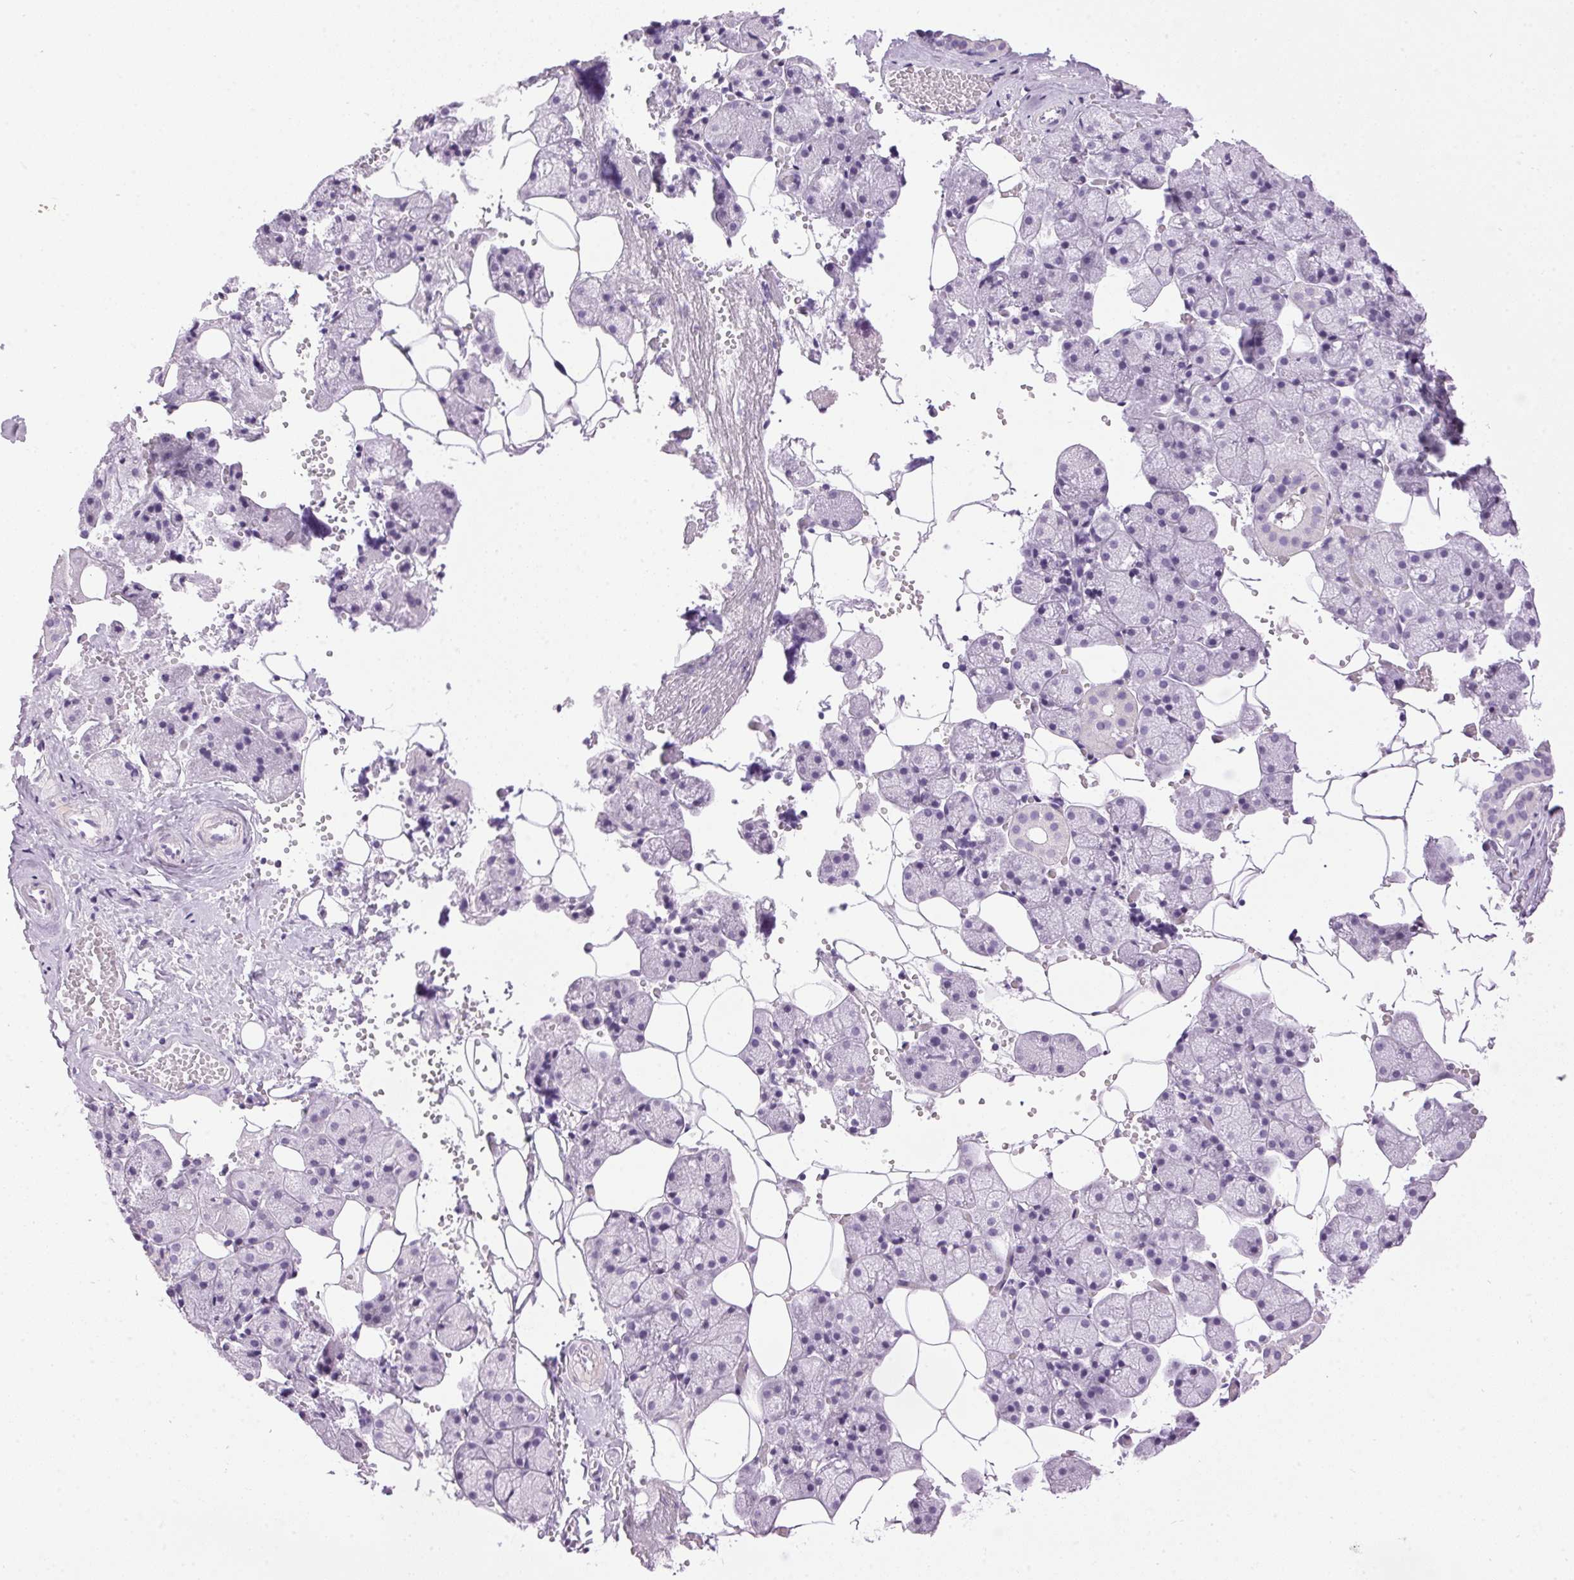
{"staining": {"intensity": "negative", "quantity": "none", "location": "none"}, "tissue": "salivary gland", "cell_type": "Glandular cells", "image_type": "normal", "snomed": [{"axis": "morphology", "description": "Normal tissue, NOS"}, {"axis": "topography", "description": "Salivary gland"}], "caption": "IHC of normal human salivary gland exhibits no staining in glandular cells. (Brightfield microscopy of DAB immunohistochemistry (IHC) at high magnification).", "gene": "SP7", "patient": {"sex": "male", "age": 38}}